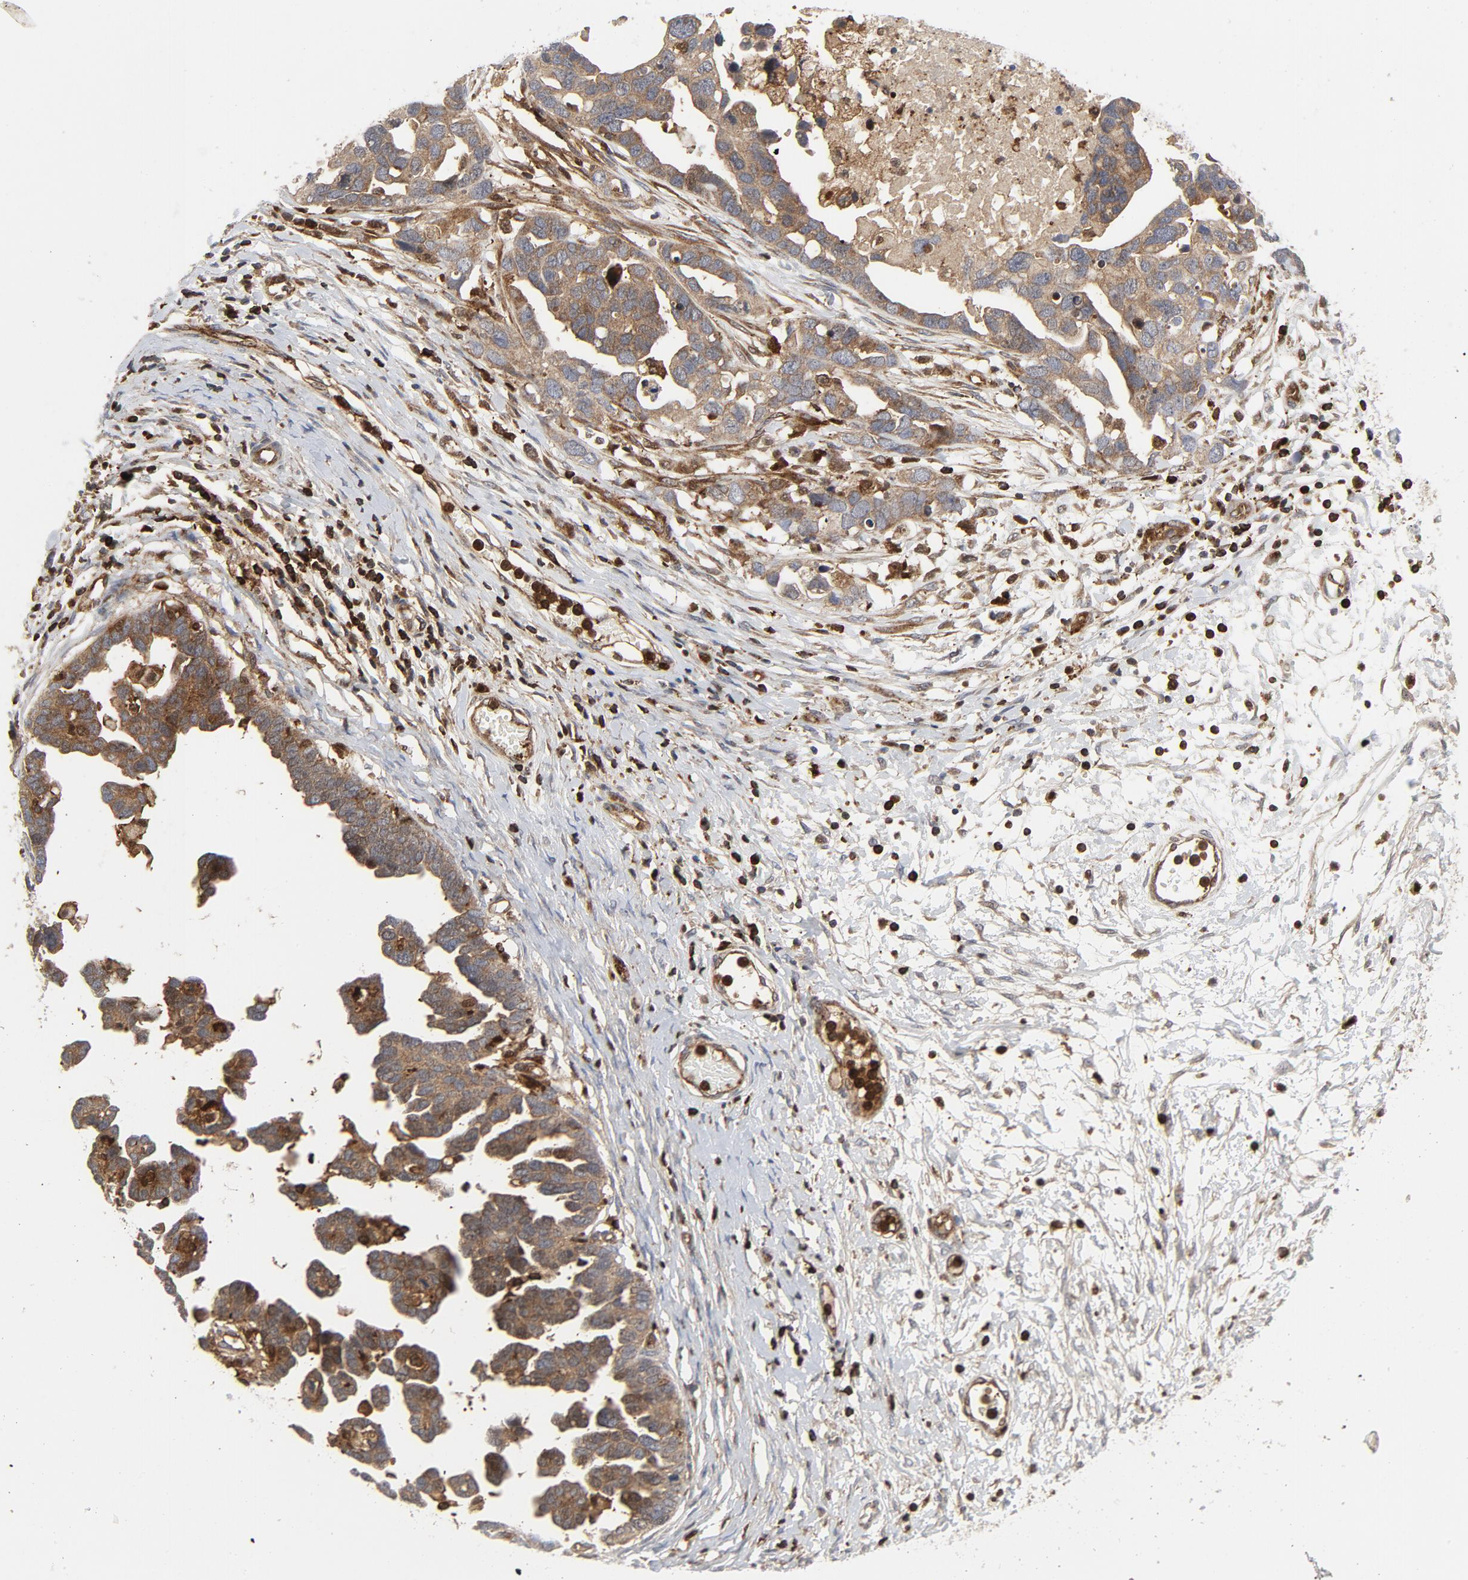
{"staining": {"intensity": "moderate", "quantity": ">75%", "location": "cytoplasmic/membranous"}, "tissue": "ovarian cancer", "cell_type": "Tumor cells", "image_type": "cancer", "snomed": [{"axis": "morphology", "description": "Cystadenocarcinoma, serous, NOS"}, {"axis": "topography", "description": "Ovary"}], "caption": "Ovarian cancer stained with a protein marker exhibits moderate staining in tumor cells.", "gene": "YES1", "patient": {"sex": "female", "age": 54}}